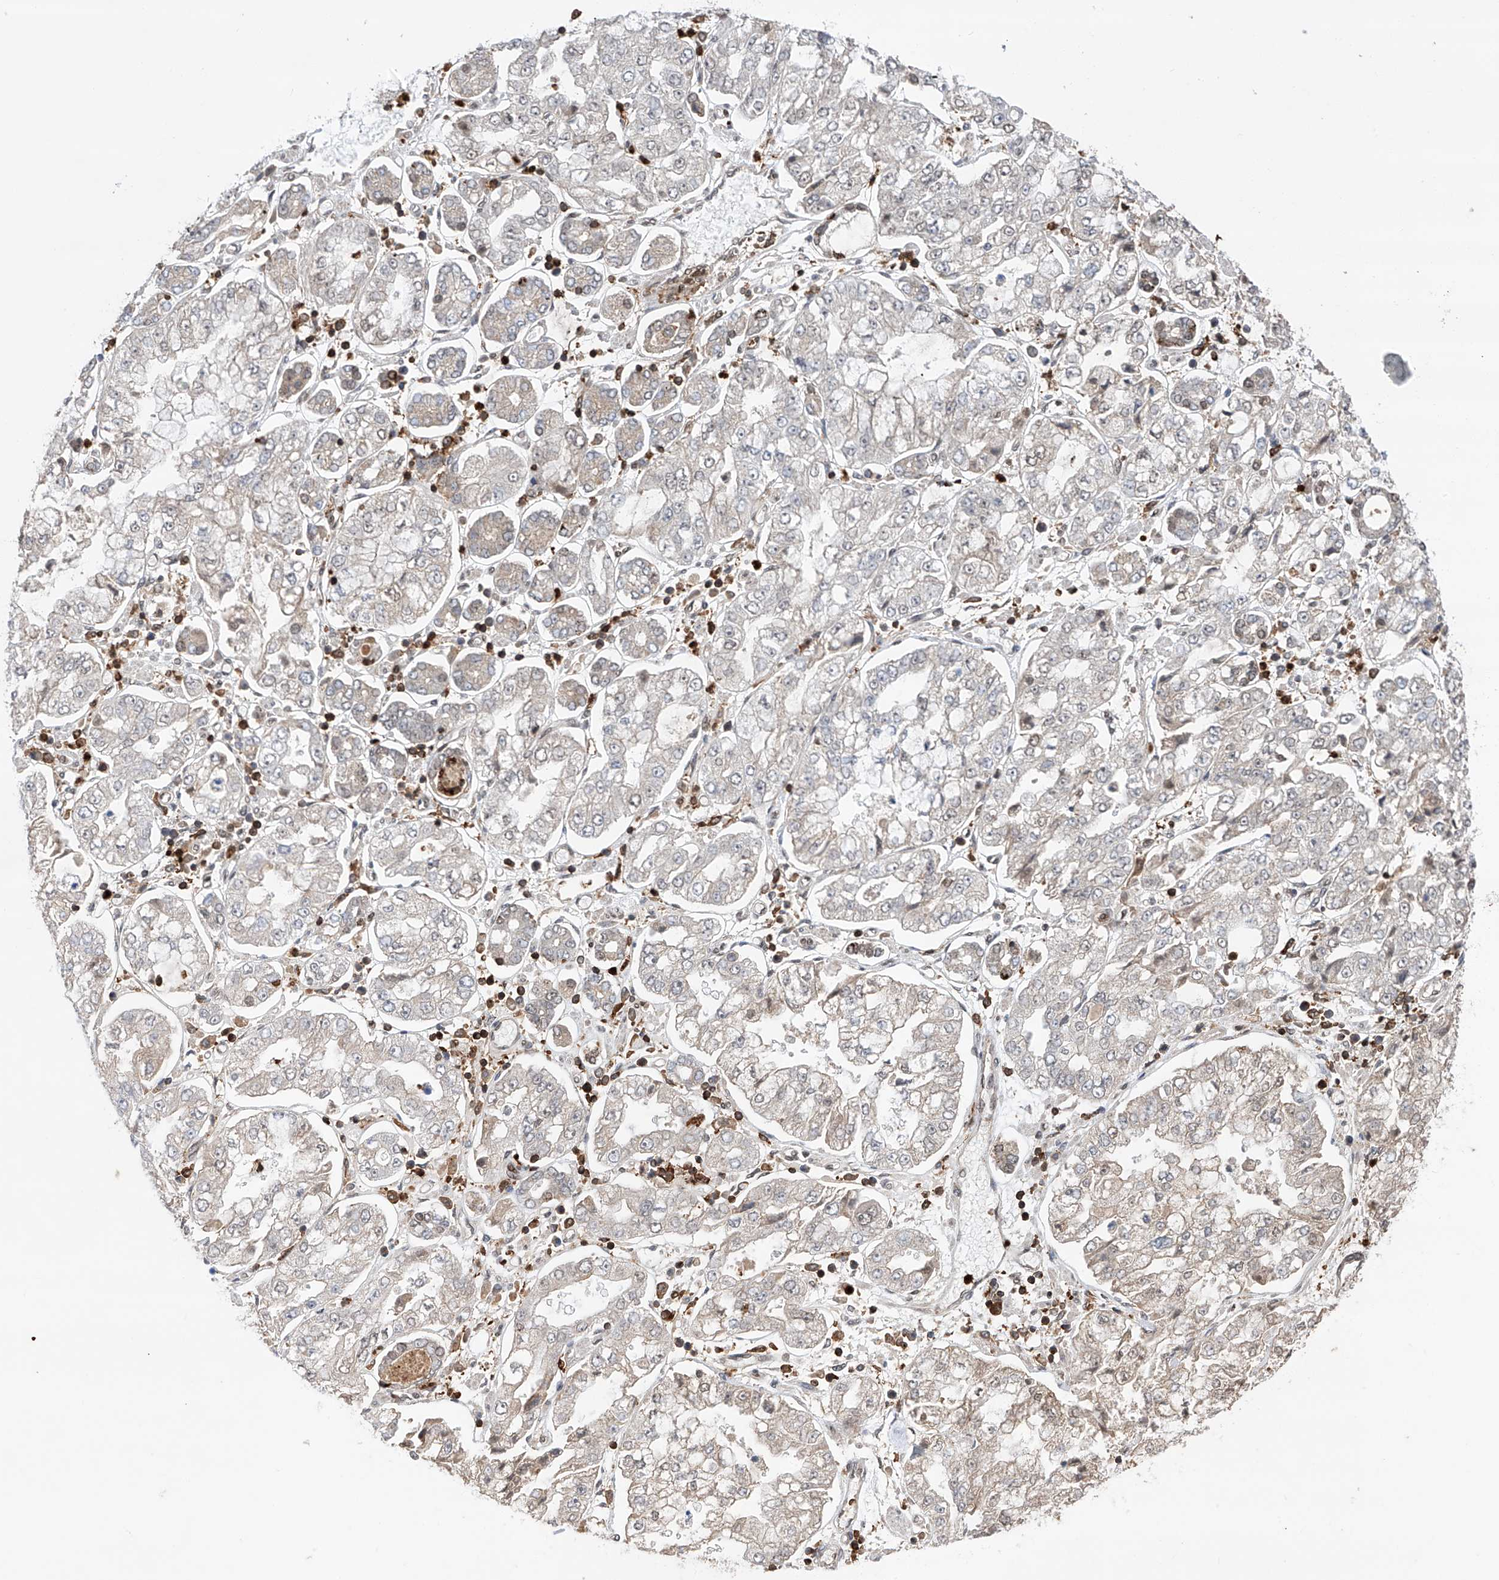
{"staining": {"intensity": "negative", "quantity": "none", "location": "none"}, "tissue": "stomach cancer", "cell_type": "Tumor cells", "image_type": "cancer", "snomed": [{"axis": "morphology", "description": "Adenocarcinoma, NOS"}, {"axis": "topography", "description": "Stomach"}], "caption": "This is a micrograph of IHC staining of stomach cancer (adenocarcinoma), which shows no expression in tumor cells.", "gene": "ZNF280D", "patient": {"sex": "male", "age": 76}}